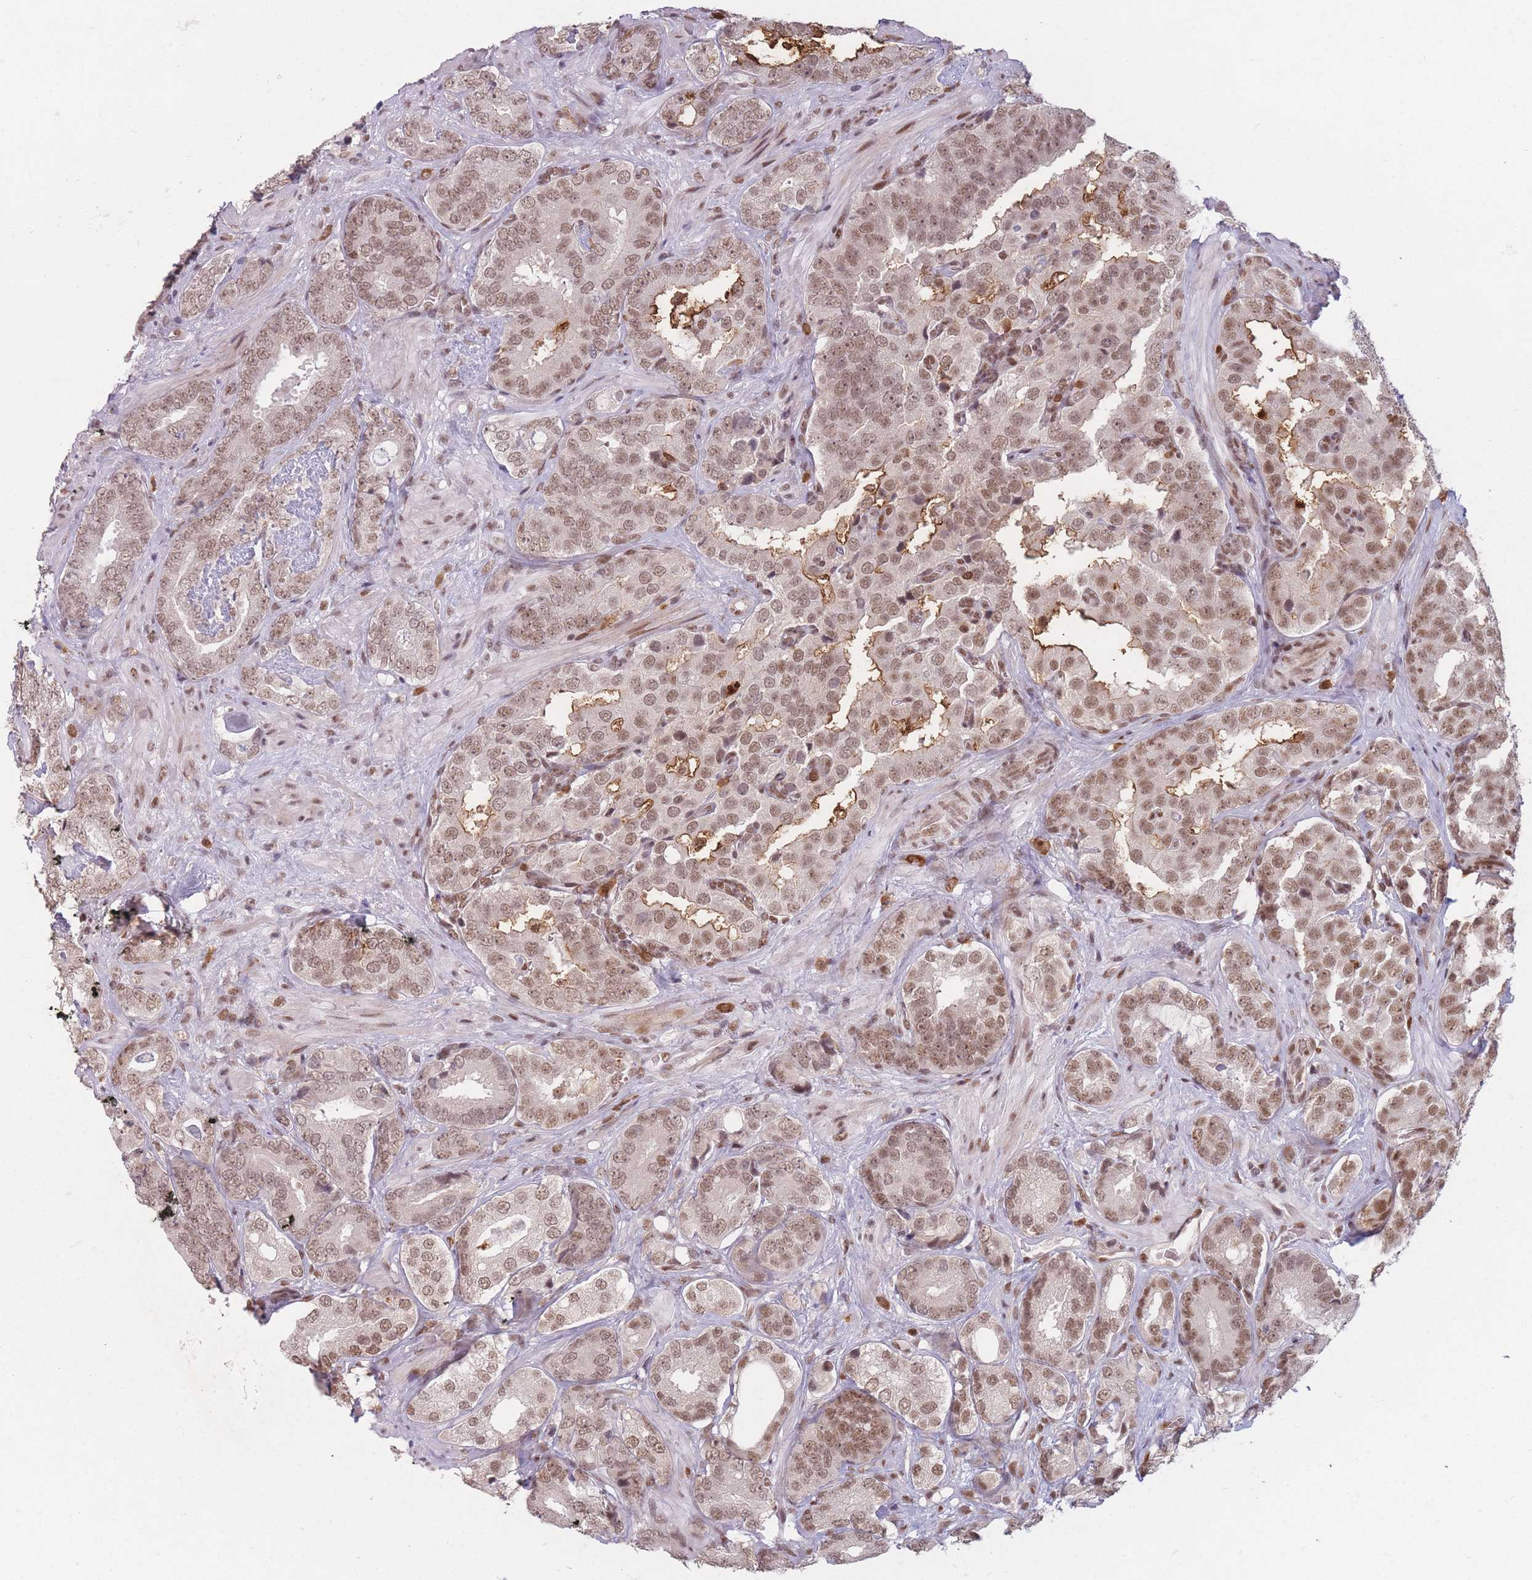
{"staining": {"intensity": "moderate", "quantity": ">75%", "location": "cytoplasmic/membranous,nuclear"}, "tissue": "prostate cancer", "cell_type": "Tumor cells", "image_type": "cancer", "snomed": [{"axis": "morphology", "description": "Adenocarcinoma, High grade"}, {"axis": "topography", "description": "Prostate"}], "caption": "Protein staining of prostate high-grade adenocarcinoma tissue reveals moderate cytoplasmic/membranous and nuclear positivity in about >75% of tumor cells. The staining was performed using DAB (3,3'-diaminobenzidine), with brown indicating positive protein expression. Nuclei are stained blue with hematoxylin.", "gene": "SUPT6H", "patient": {"sex": "male", "age": 71}}